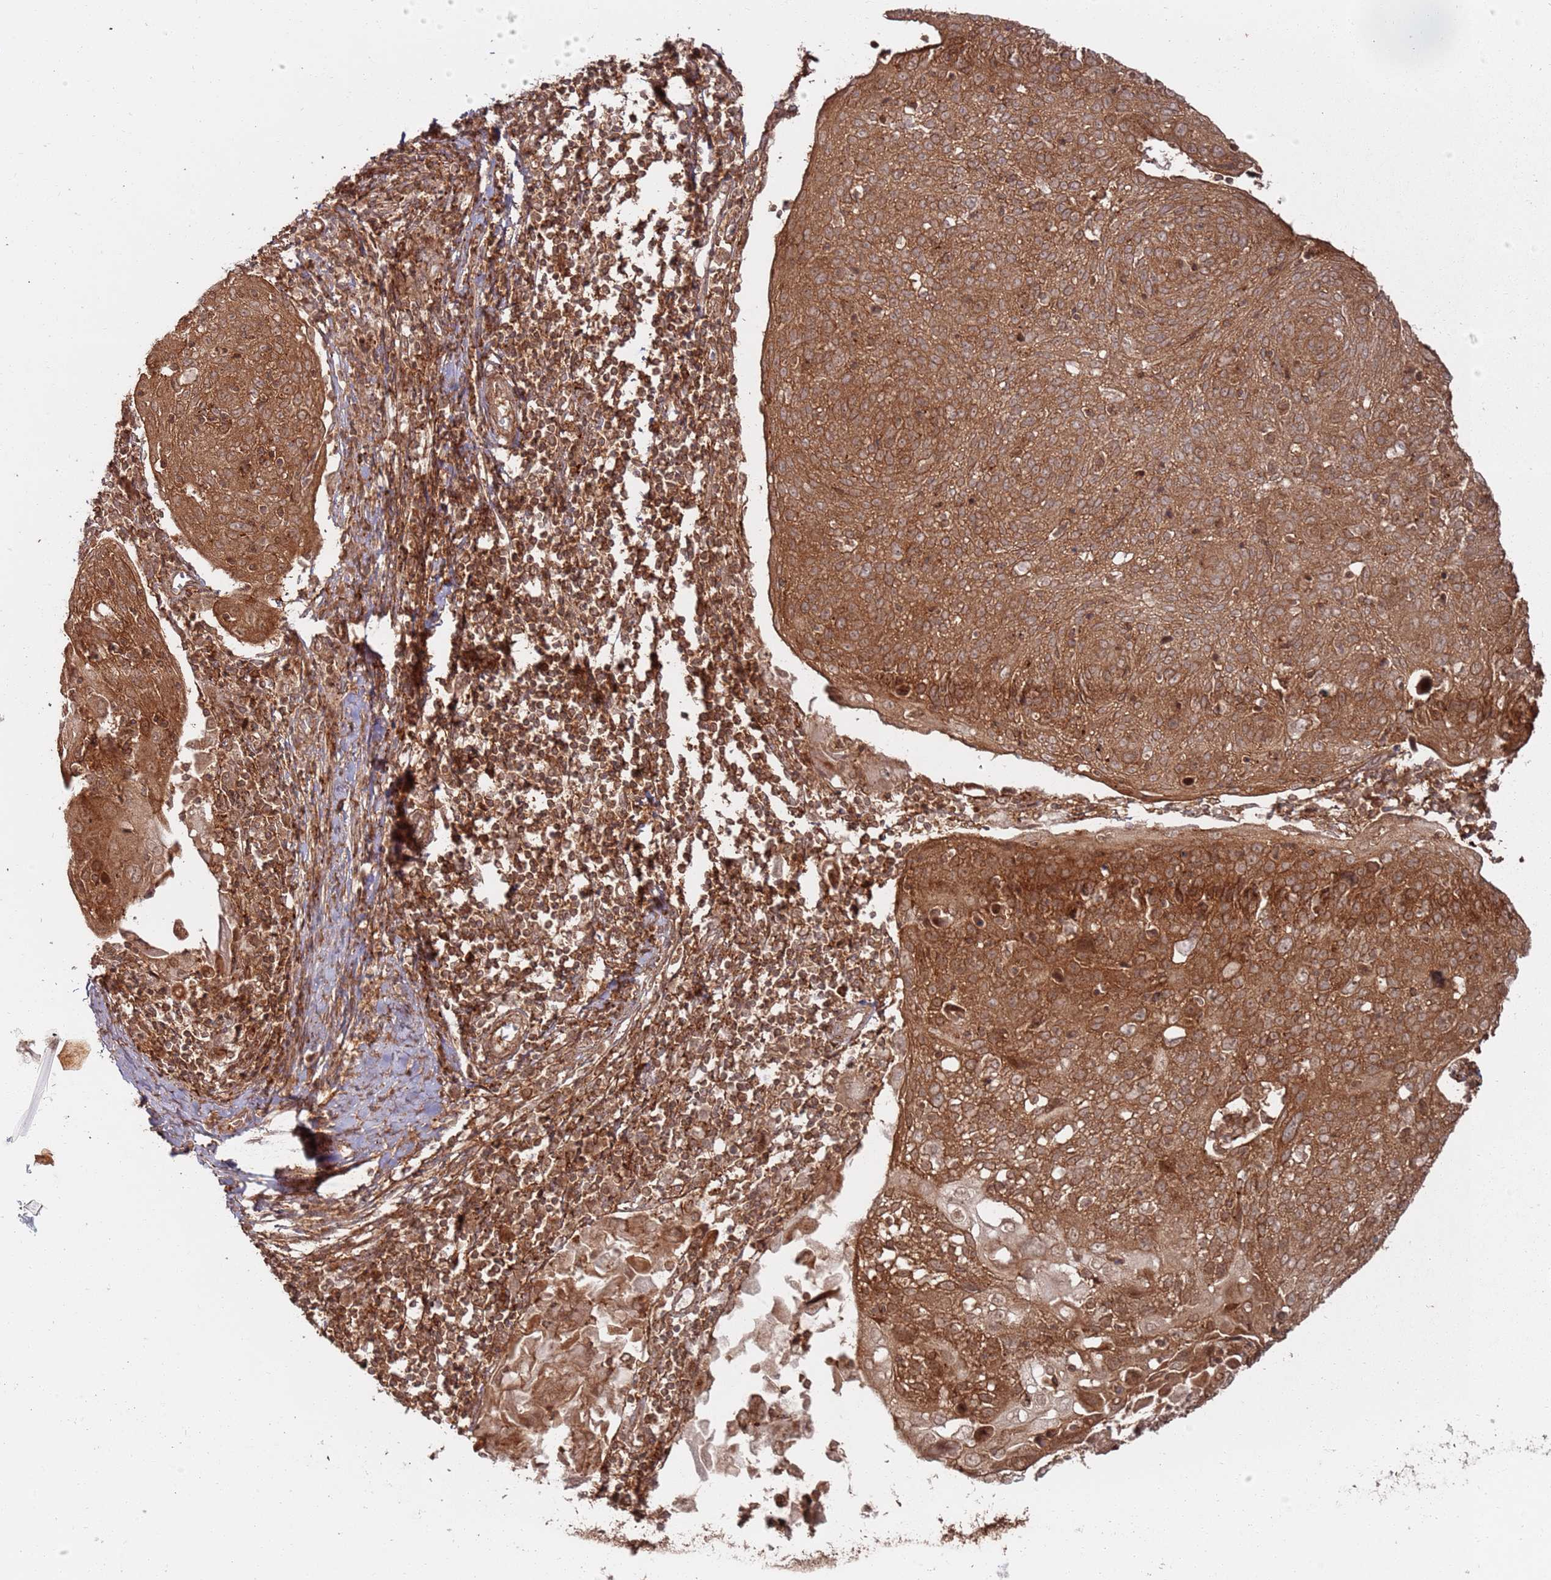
{"staining": {"intensity": "strong", "quantity": ">75%", "location": "cytoplasmic/membranous"}, "tissue": "cervical cancer", "cell_type": "Tumor cells", "image_type": "cancer", "snomed": [{"axis": "morphology", "description": "Squamous cell carcinoma, NOS"}, {"axis": "topography", "description": "Cervix"}], "caption": "About >75% of tumor cells in squamous cell carcinoma (cervical) demonstrate strong cytoplasmic/membranous protein expression as visualized by brown immunohistochemical staining.", "gene": "PIH1D1", "patient": {"sex": "female", "age": 67}}